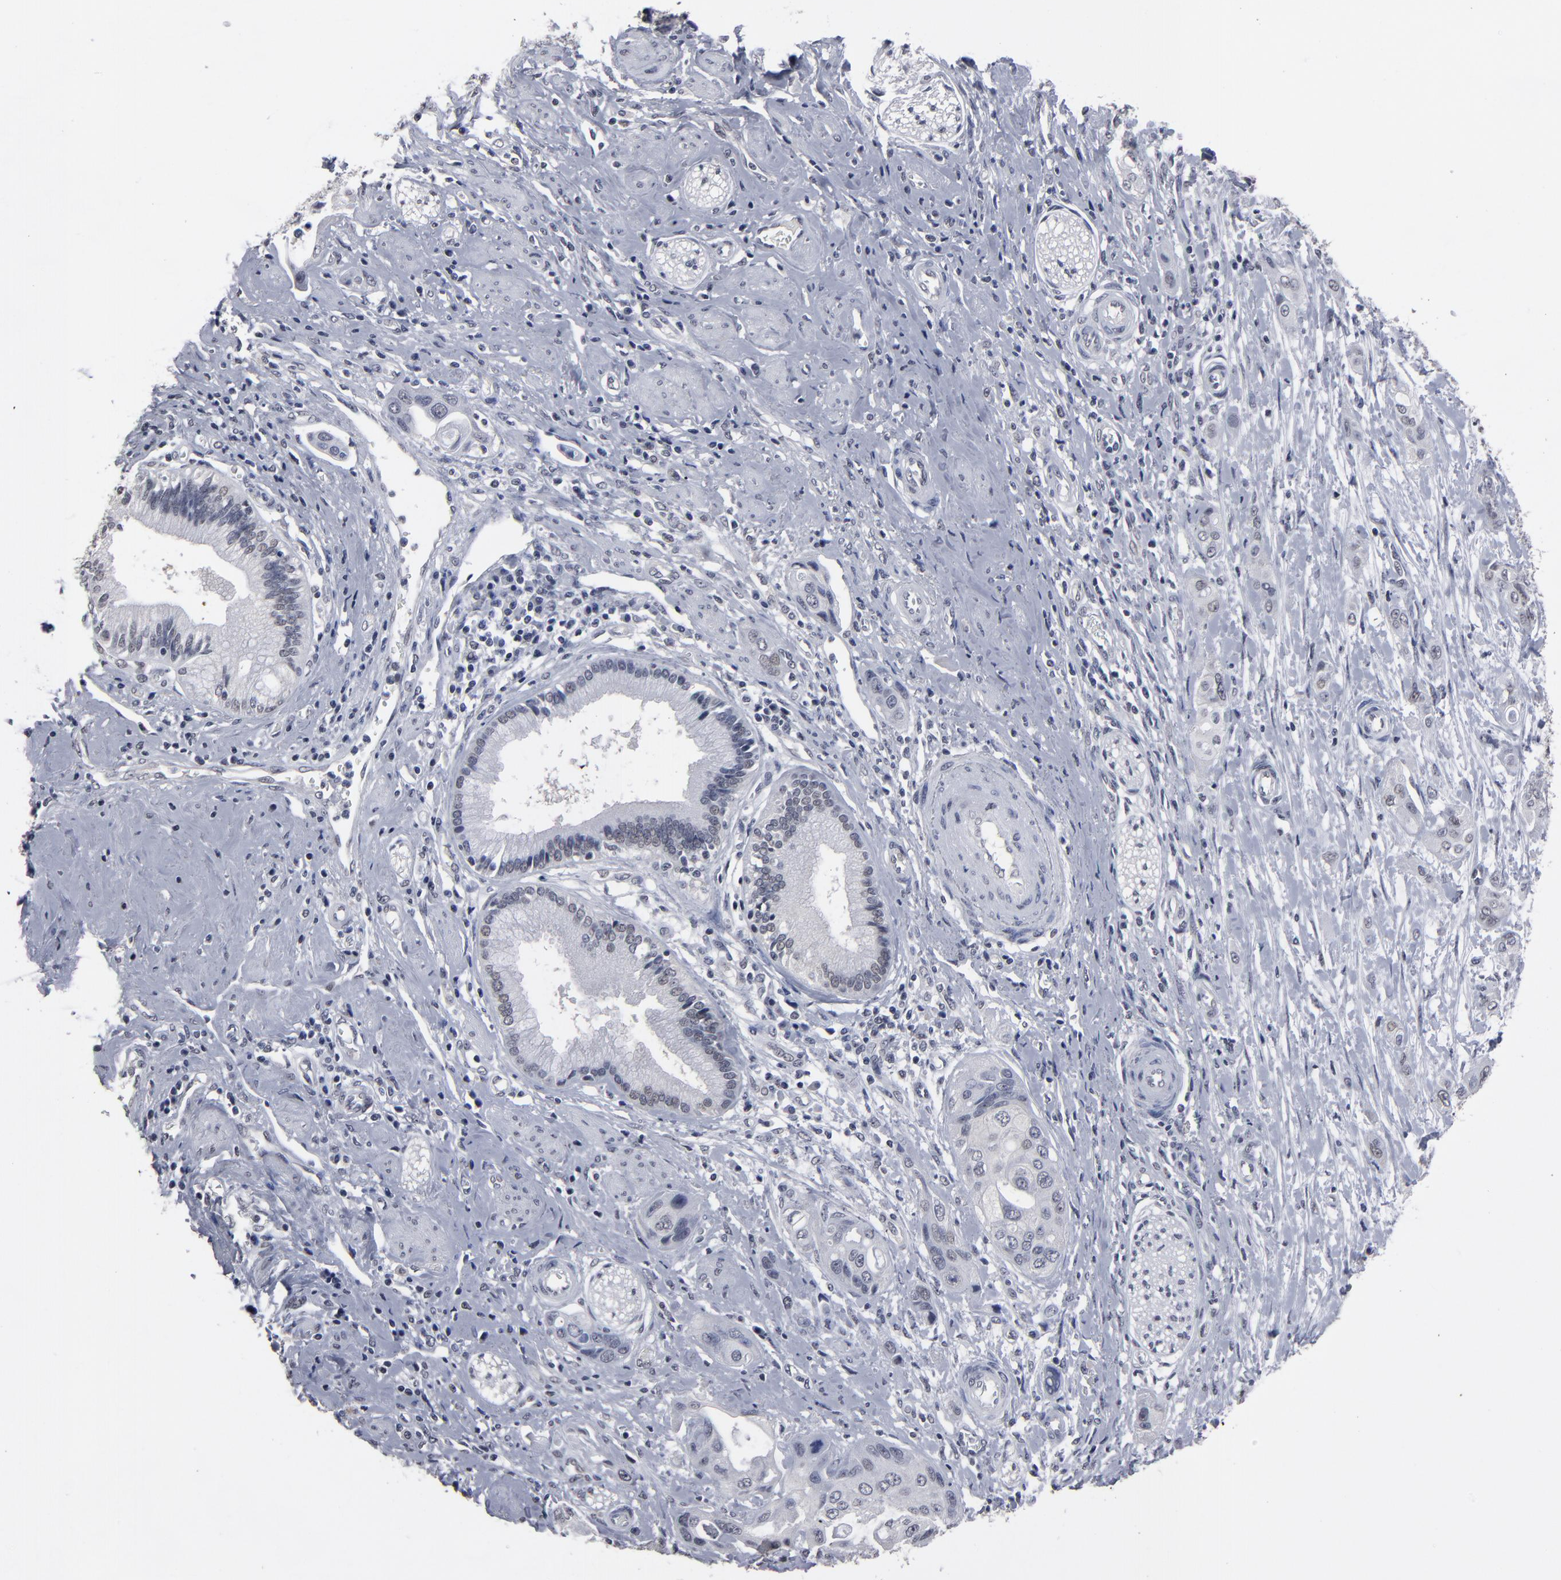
{"staining": {"intensity": "negative", "quantity": "none", "location": "none"}, "tissue": "pancreatic cancer", "cell_type": "Tumor cells", "image_type": "cancer", "snomed": [{"axis": "morphology", "description": "Adenocarcinoma, NOS"}, {"axis": "topography", "description": "Pancreas"}], "caption": "This micrograph is of pancreatic cancer stained with immunohistochemistry (IHC) to label a protein in brown with the nuclei are counter-stained blue. There is no positivity in tumor cells. (Stains: DAB immunohistochemistry (IHC) with hematoxylin counter stain, Microscopy: brightfield microscopy at high magnification).", "gene": "SSRP1", "patient": {"sex": "female", "age": 60}}